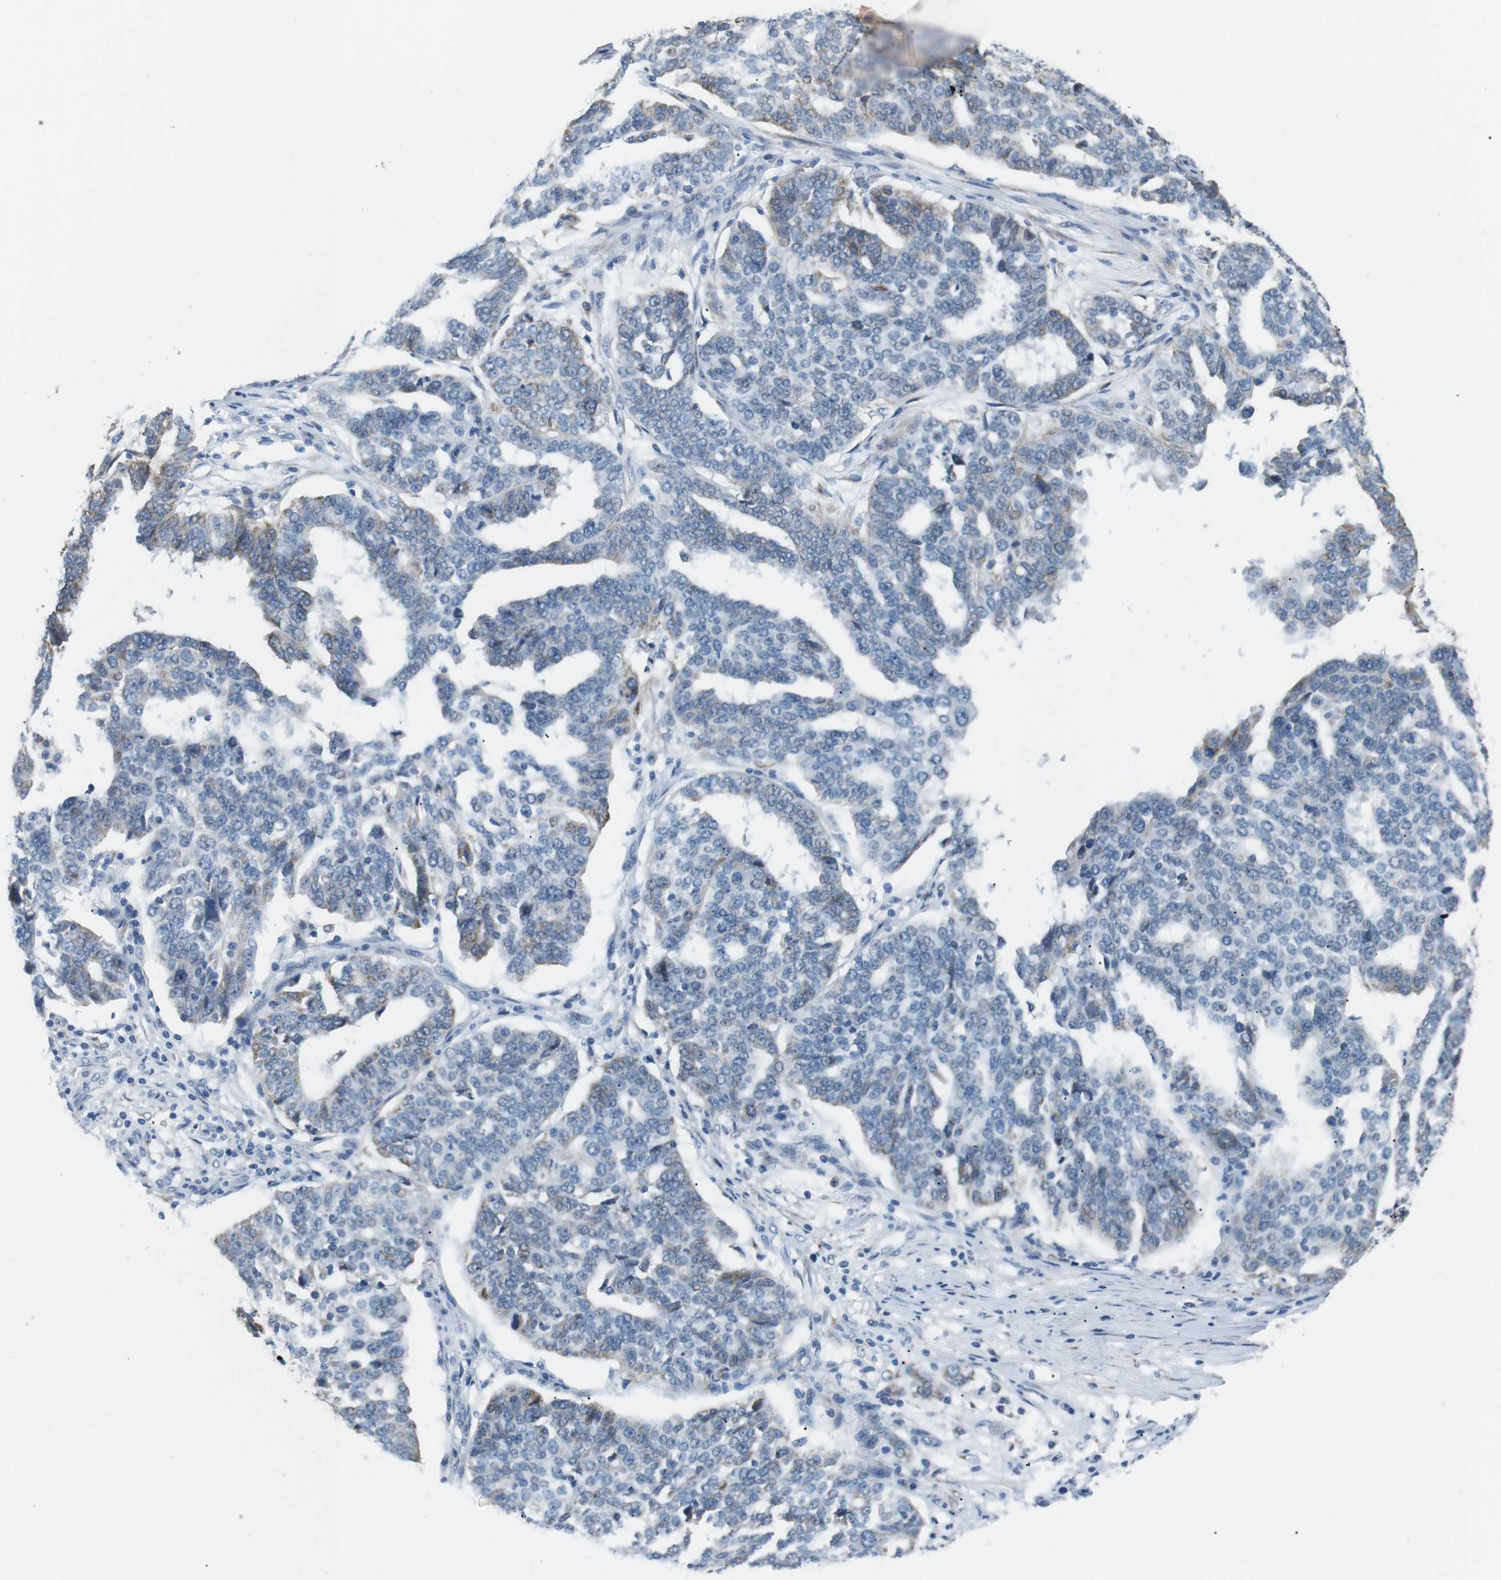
{"staining": {"intensity": "weak", "quantity": "<25%", "location": "cytoplasmic/membranous"}, "tissue": "ovarian cancer", "cell_type": "Tumor cells", "image_type": "cancer", "snomed": [{"axis": "morphology", "description": "Cystadenocarcinoma, serous, NOS"}, {"axis": "topography", "description": "Ovary"}], "caption": "This histopathology image is of ovarian cancer stained with IHC to label a protein in brown with the nuclei are counter-stained blue. There is no expression in tumor cells.", "gene": "CD300E", "patient": {"sex": "female", "age": 59}}